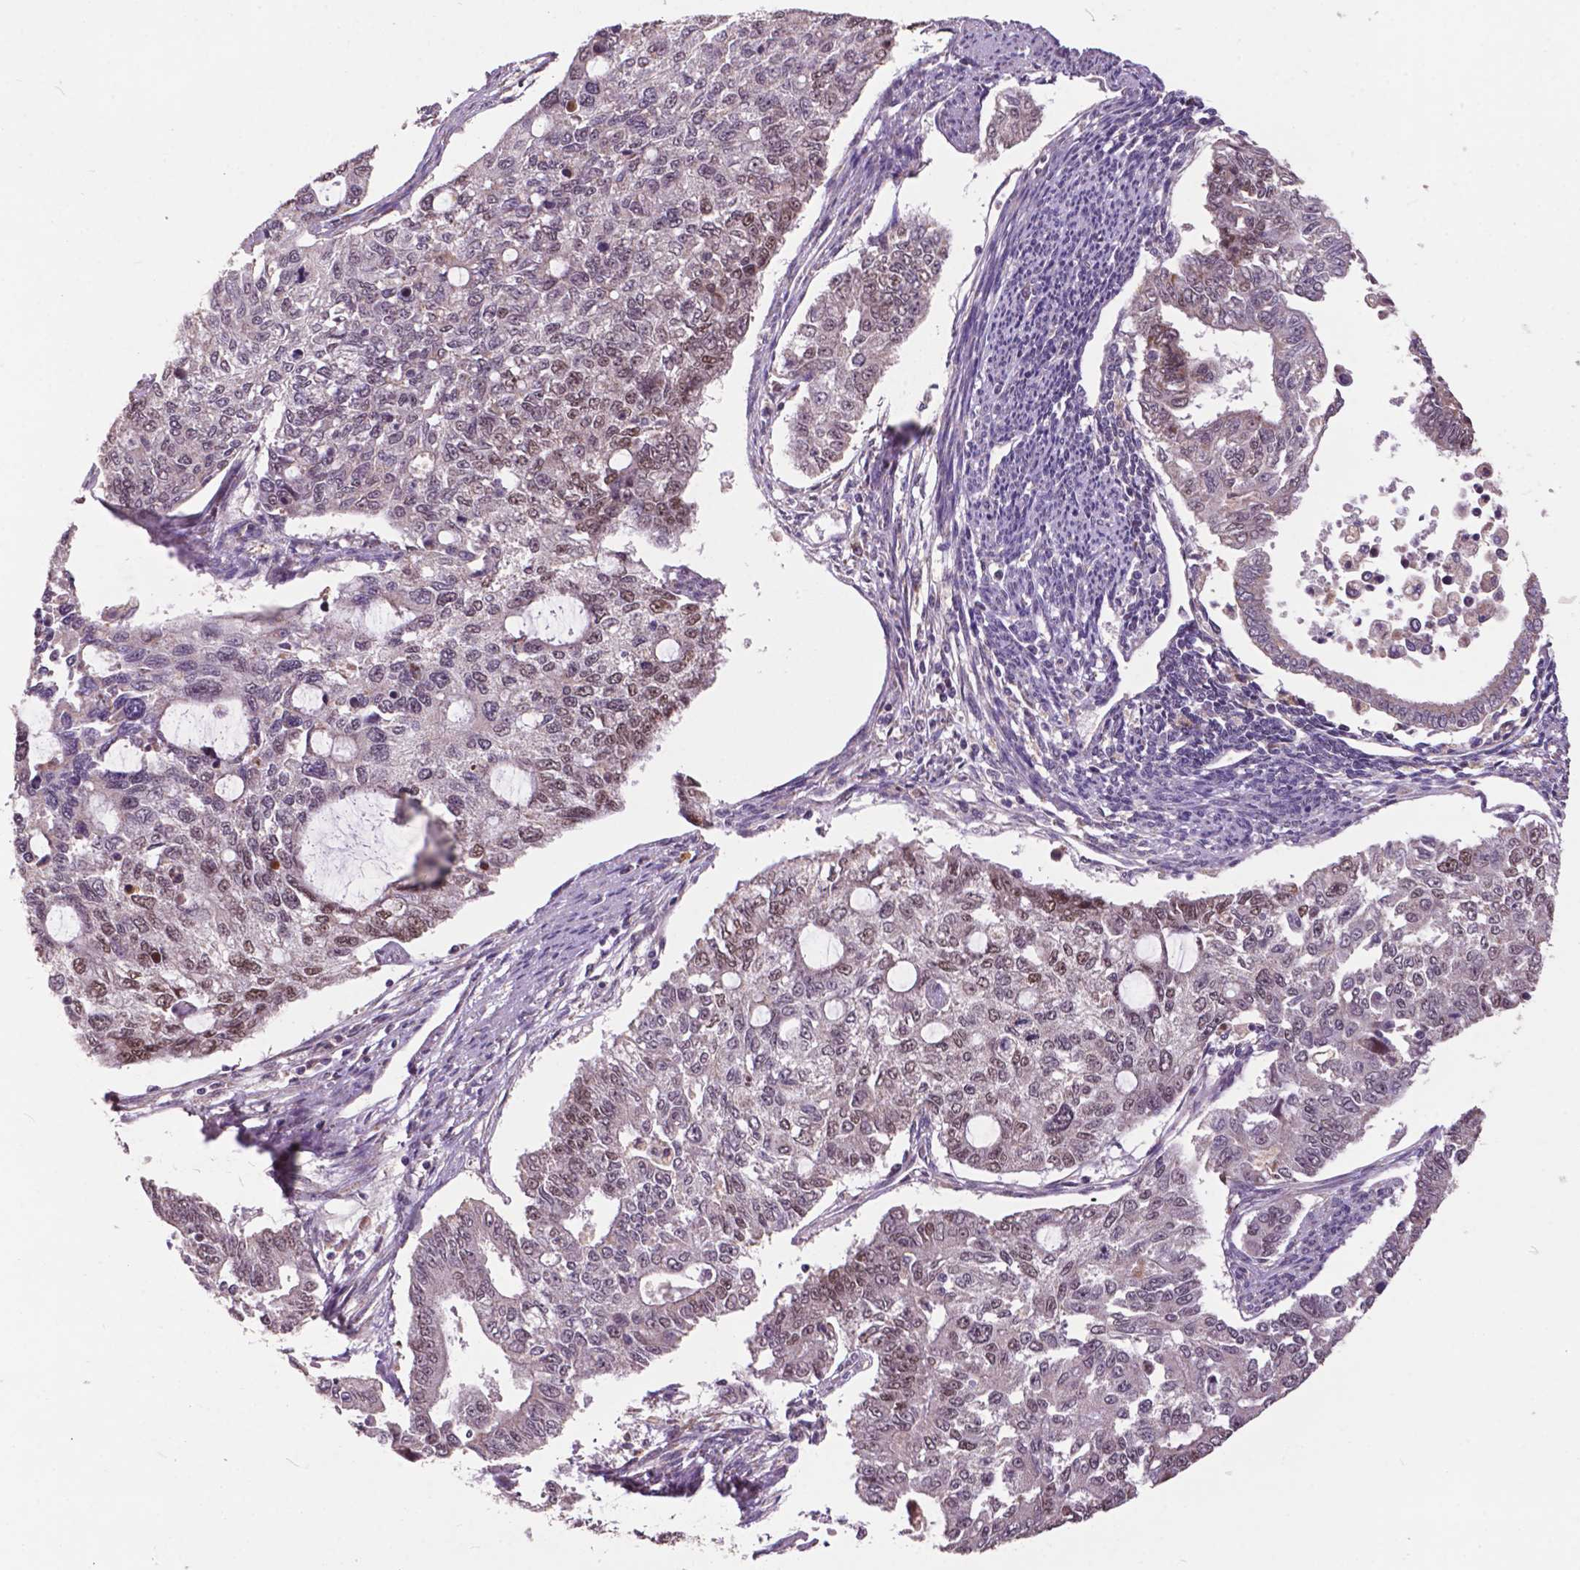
{"staining": {"intensity": "moderate", "quantity": "<25%", "location": "nuclear"}, "tissue": "endometrial cancer", "cell_type": "Tumor cells", "image_type": "cancer", "snomed": [{"axis": "morphology", "description": "Adenocarcinoma, NOS"}, {"axis": "topography", "description": "Uterus"}], "caption": "Immunohistochemical staining of endometrial cancer (adenocarcinoma) exhibits low levels of moderate nuclear protein positivity in approximately <25% of tumor cells.", "gene": "MSH2", "patient": {"sex": "female", "age": 59}}